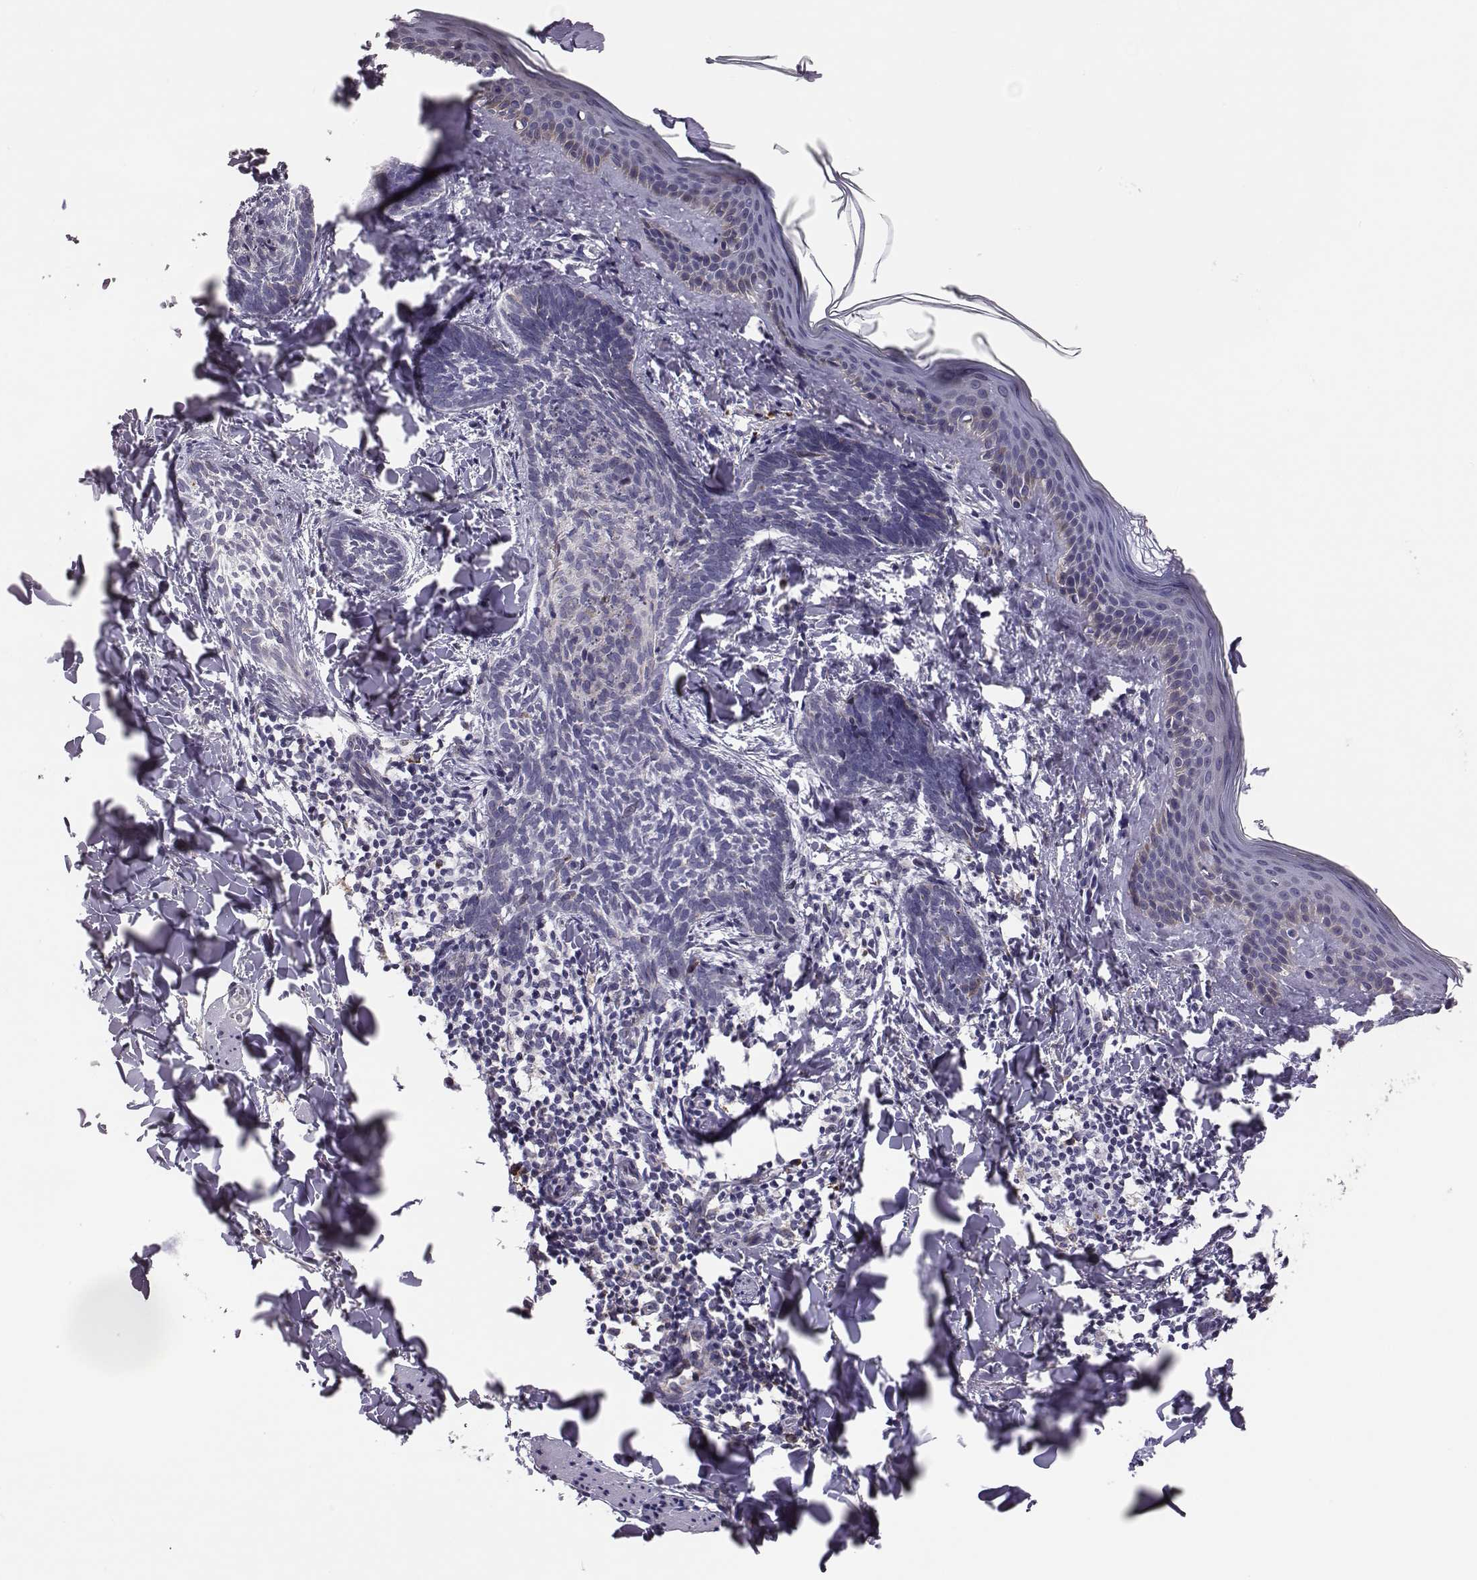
{"staining": {"intensity": "negative", "quantity": "none", "location": "none"}, "tissue": "skin cancer", "cell_type": "Tumor cells", "image_type": "cancer", "snomed": [{"axis": "morphology", "description": "Normal tissue, NOS"}, {"axis": "morphology", "description": "Basal cell carcinoma"}, {"axis": "topography", "description": "Skin"}], "caption": "The micrograph shows no staining of tumor cells in skin cancer.", "gene": "SELENOI", "patient": {"sex": "male", "age": 46}}